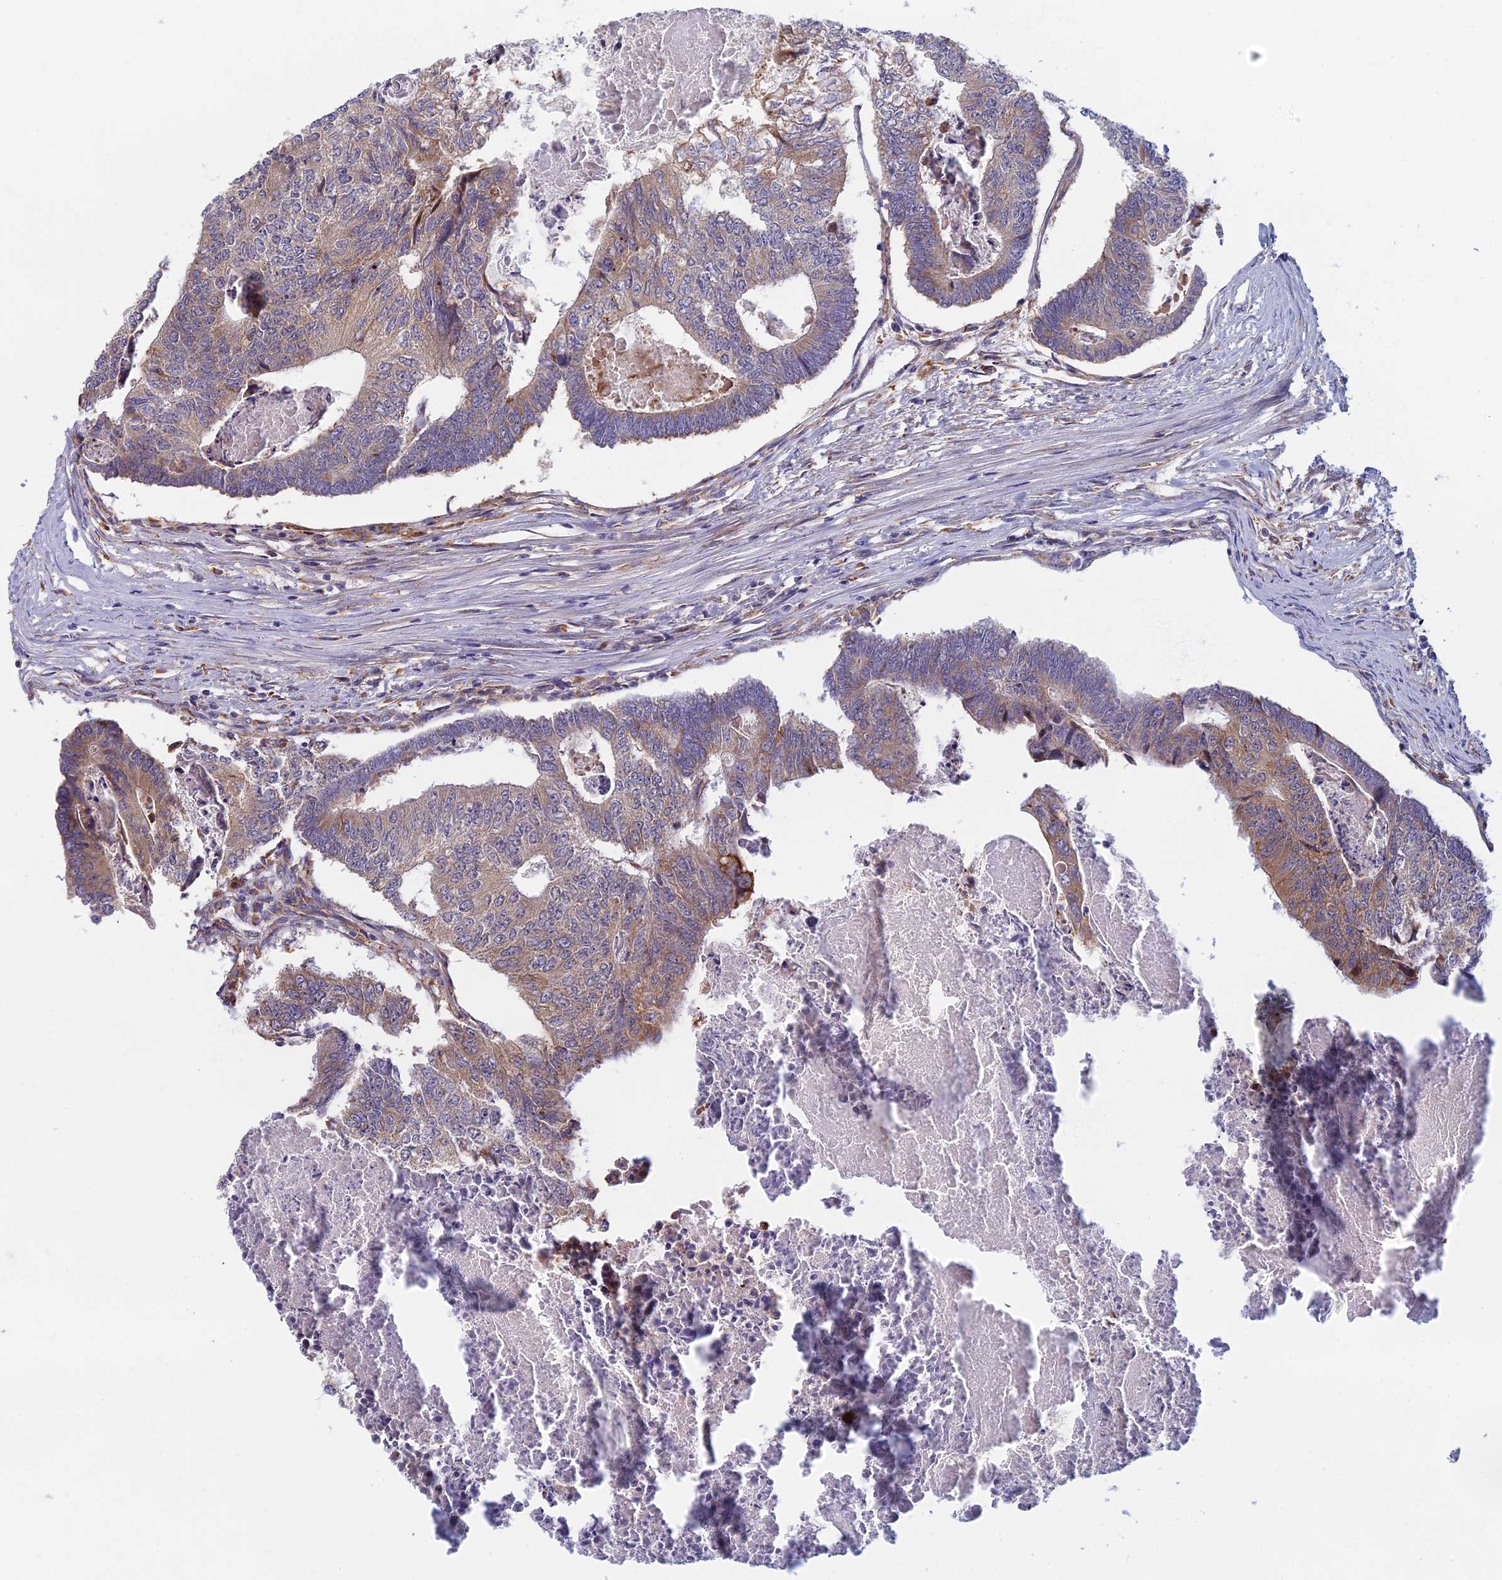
{"staining": {"intensity": "moderate", "quantity": "25%-75%", "location": "cytoplasmic/membranous"}, "tissue": "colorectal cancer", "cell_type": "Tumor cells", "image_type": "cancer", "snomed": [{"axis": "morphology", "description": "Adenocarcinoma, NOS"}, {"axis": "topography", "description": "Colon"}], "caption": "A photomicrograph showing moderate cytoplasmic/membranous expression in about 25%-75% of tumor cells in colorectal adenocarcinoma, as visualized by brown immunohistochemical staining.", "gene": "DDX51", "patient": {"sex": "female", "age": 67}}